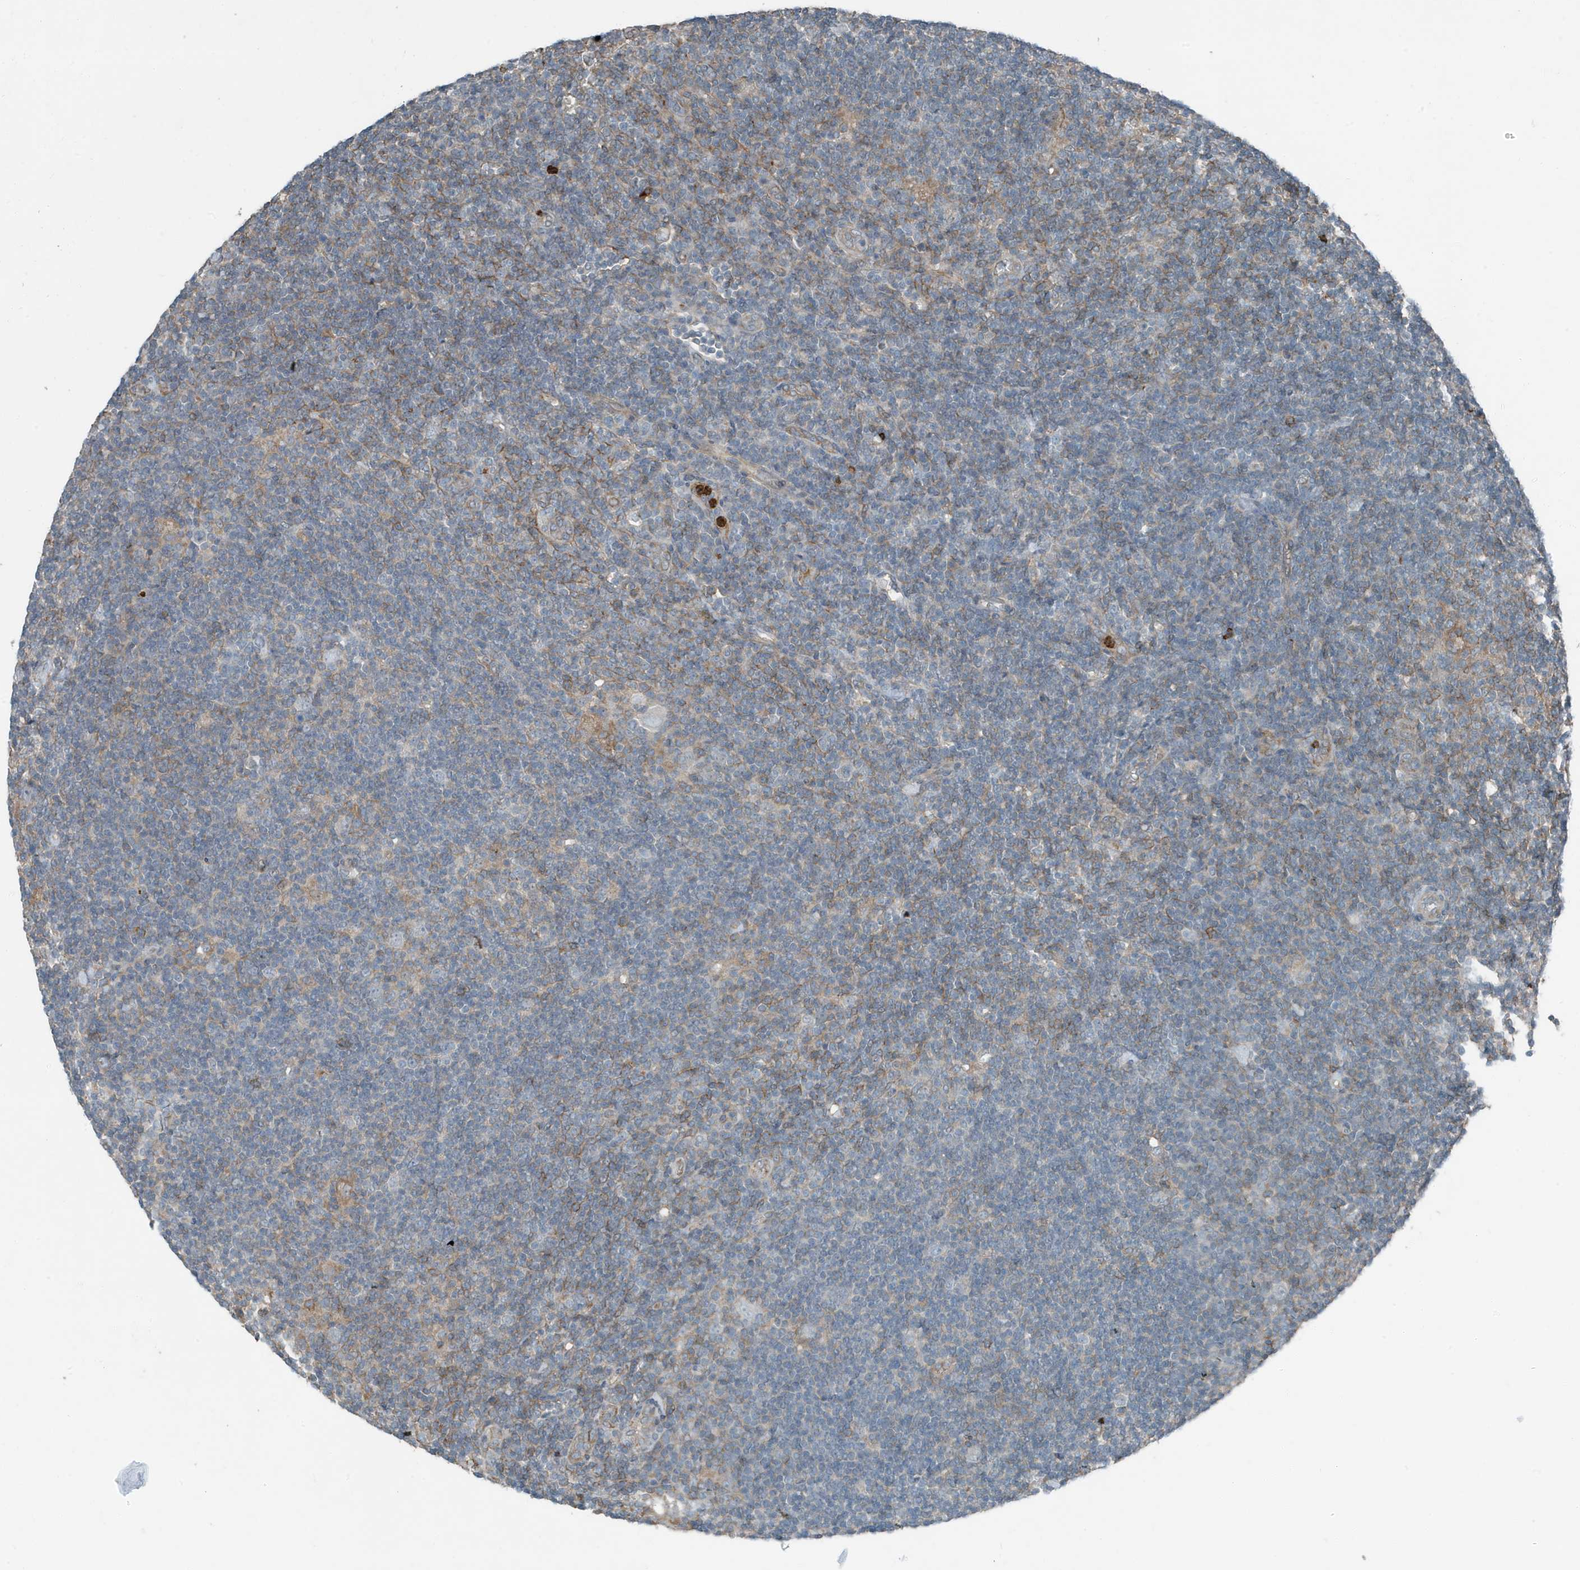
{"staining": {"intensity": "negative", "quantity": "none", "location": "none"}, "tissue": "lymphoma", "cell_type": "Tumor cells", "image_type": "cancer", "snomed": [{"axis": "morphology", "description": "Hodgkin's disease, NOS"}, {"axis": "topography", "description": "Lymph node"}], "caption": "Immunohistochemistry (IHC) photomicrograph of neoplastic tissue: human Hodgkin's disease stained with DAB (3,3'-diaminobenzidine) demonstrates no significant protein positivity in tumor cells.", "gene": "DAPP1", "patient": {"sex": "female", "age": 57}}